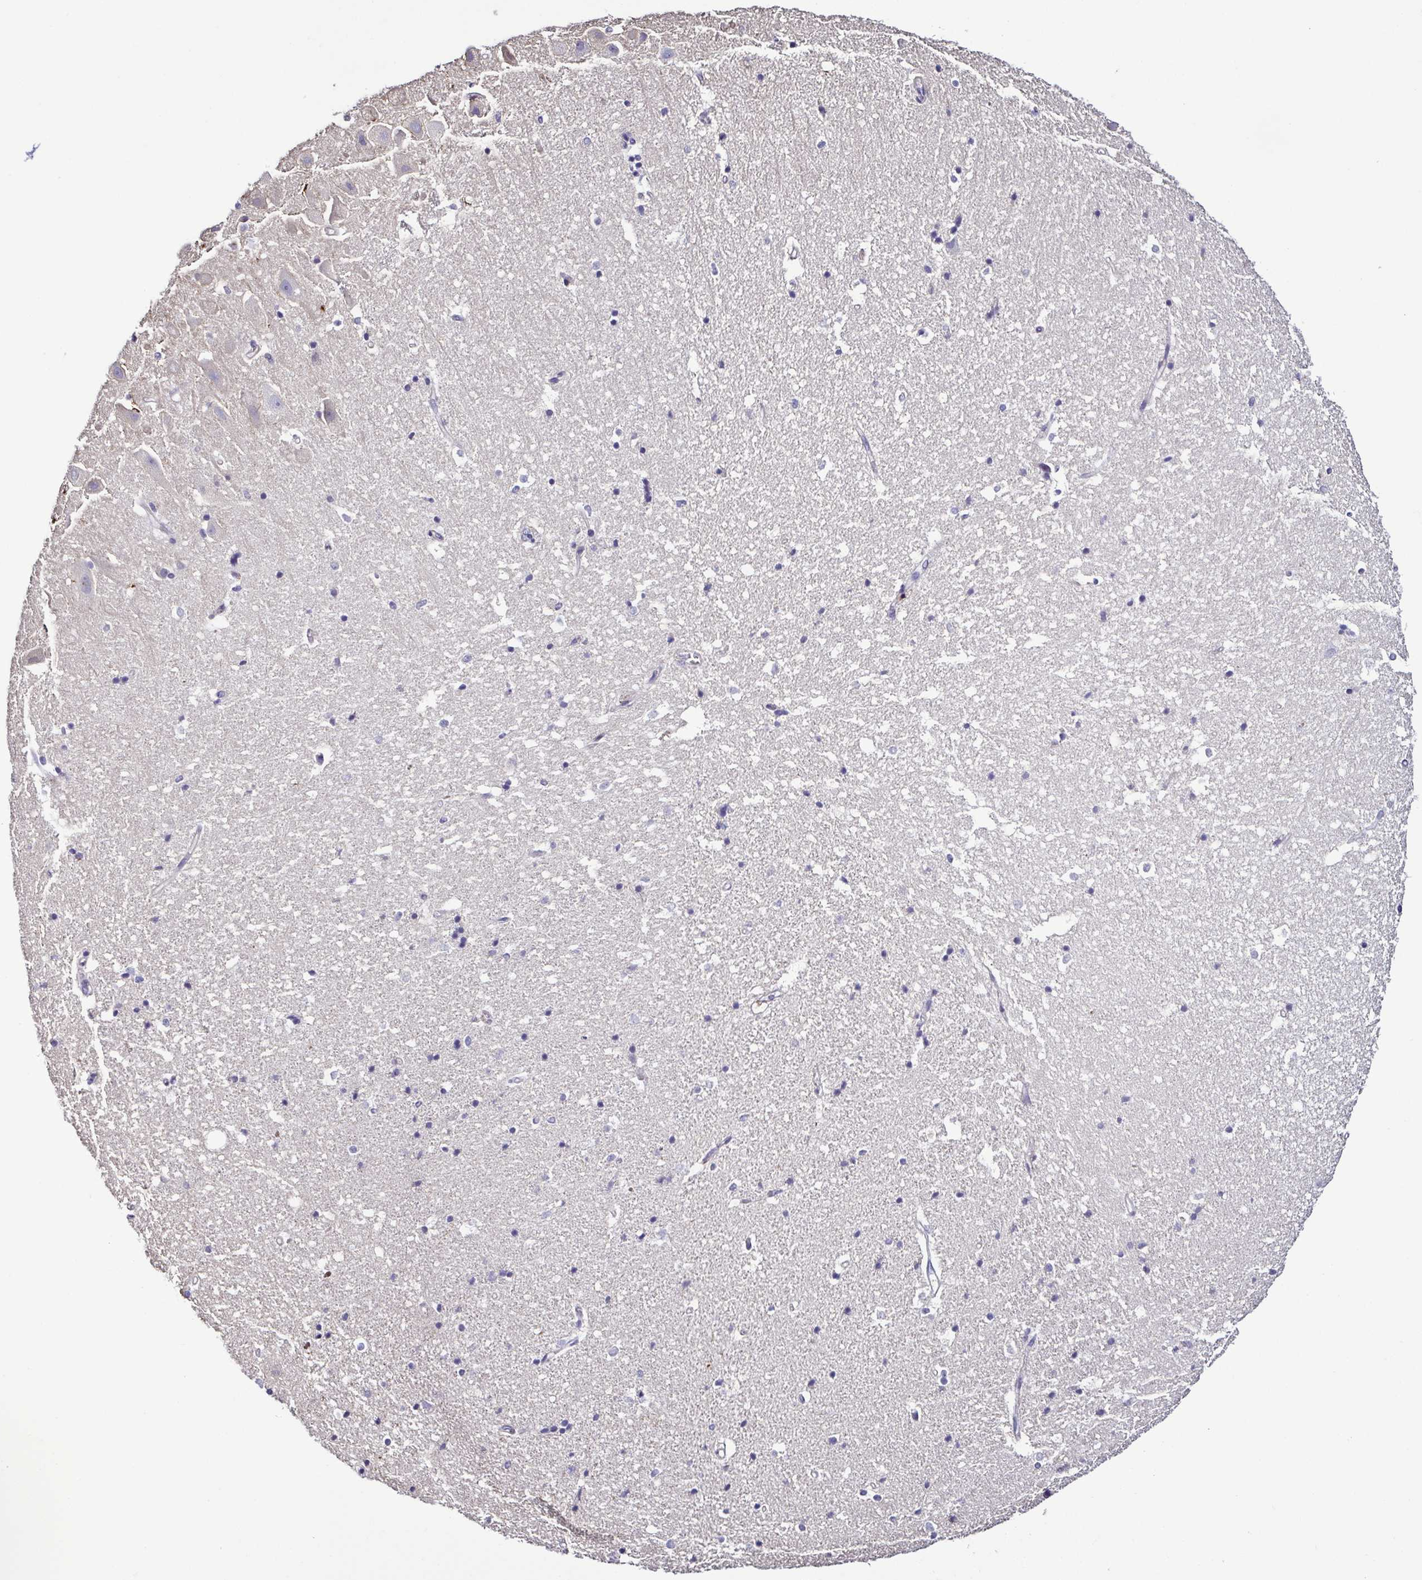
{"staining": {"intensity": "negative", "quantity": "none", "location": "none"}, "tissue": "hippocampus", "cell_type": "Glial cells", "image_type": "normal", "snomed": [{"axis": "morphology", "description": "Normal tissue, NOS"}, {"axis": "topography", "description": "Hippocampus"}], "caption": "Hippocampus stained for a protein using IHC exhibits no expression glial cells.", "gene": "TNNT2", "patient": {"sex": "male", "age": 63}}